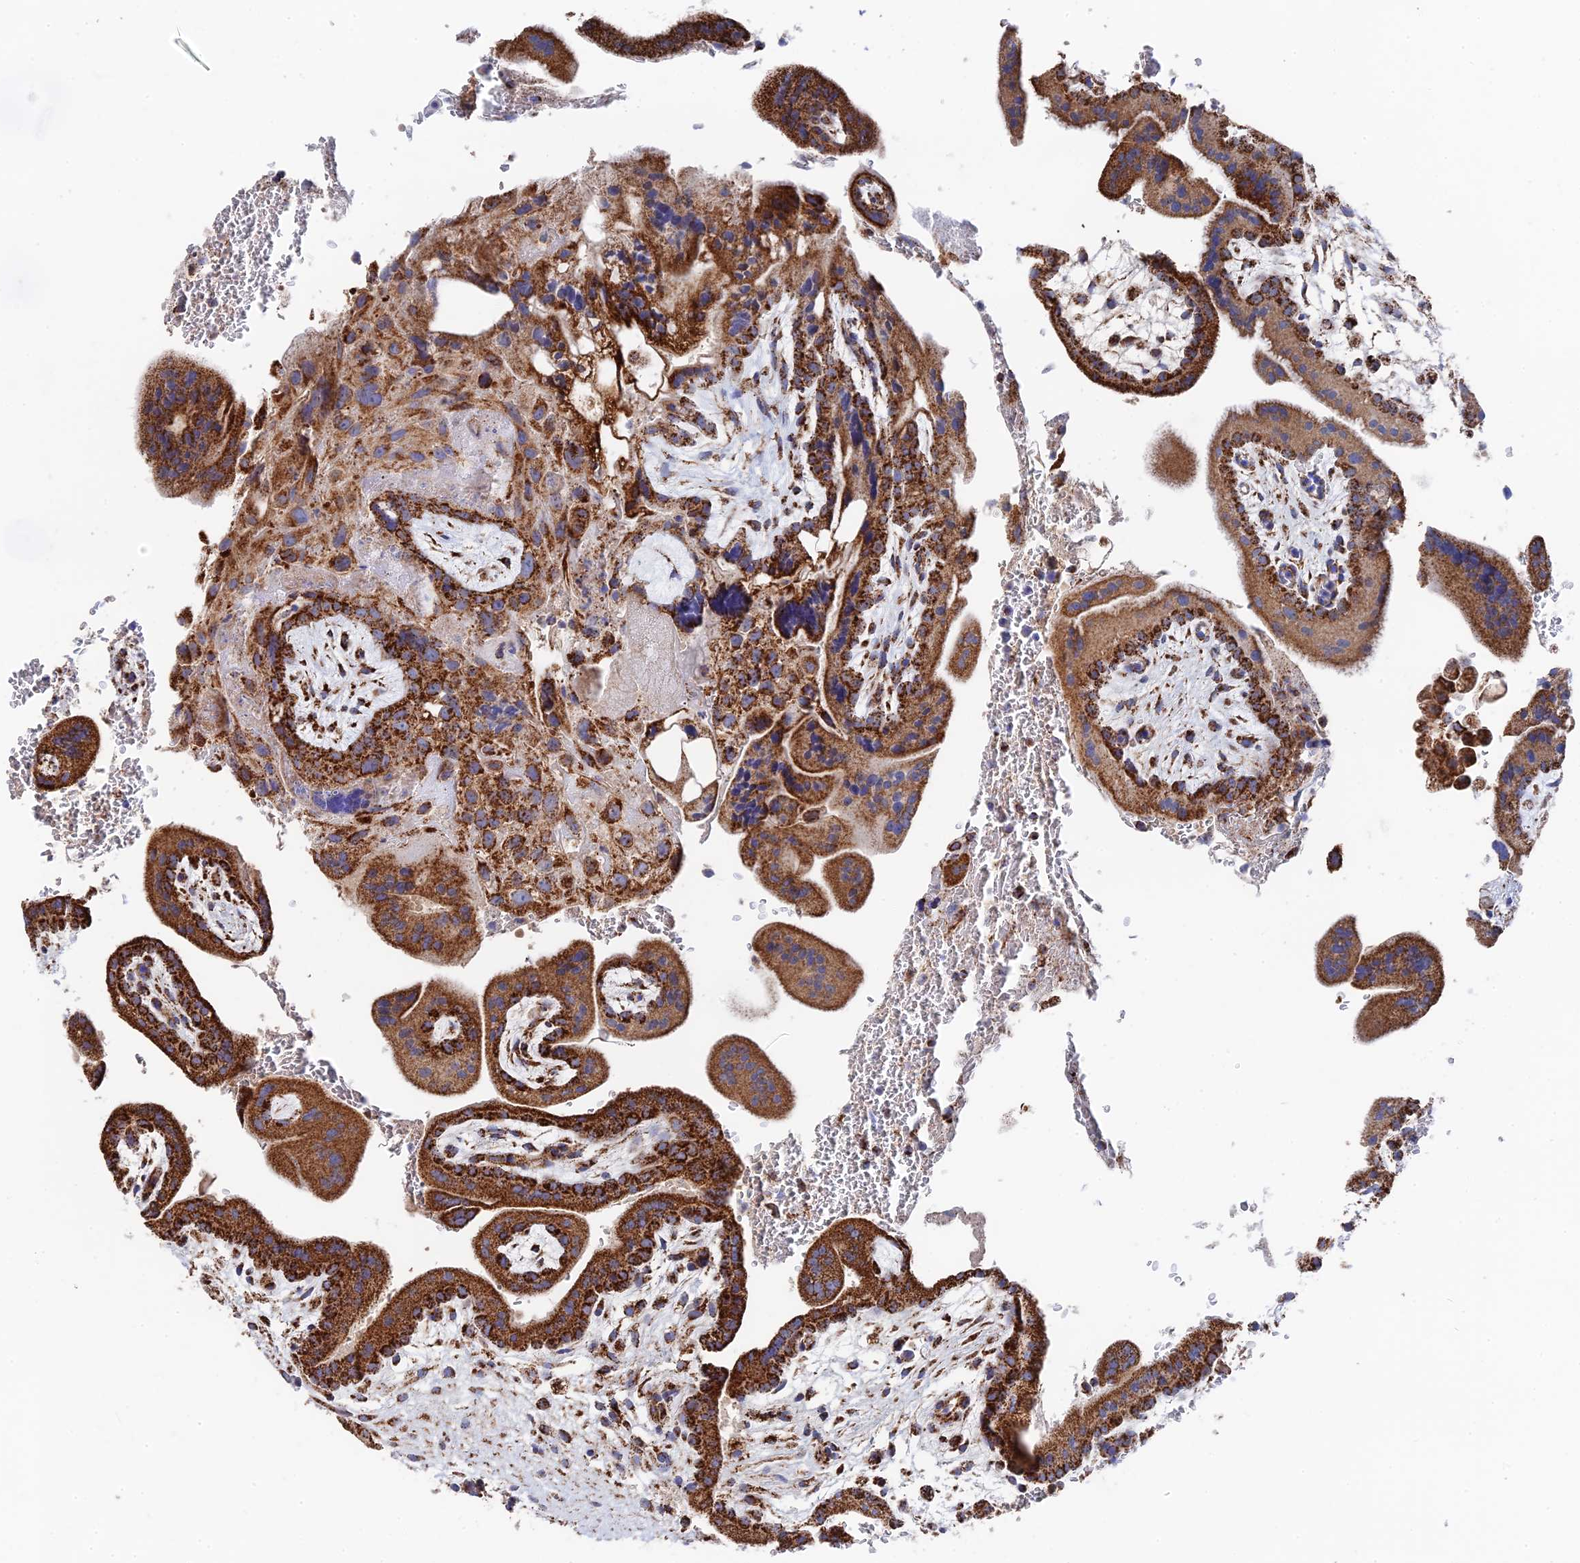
{"staining": {"intensity": "strong", "quantity": ">75%", "location": "cytoplasmic/membranous"}, "tissue": "placenta", "cell_type": "Decidual cells", "image_type": "normal", "snomed": [{"axis": "morphology", "description": "Normal tissue, NOS"}, {"axis": "topography", "description": "Placenta"}], "caption": "About >75% of decidual cells in benign placenta reveal strong cytoplasmic/membranous protein expression as visualized by brown immunohistochemical staining.", "gene": "HAUS8", "patient": {"sex": "female", "age": 35}}